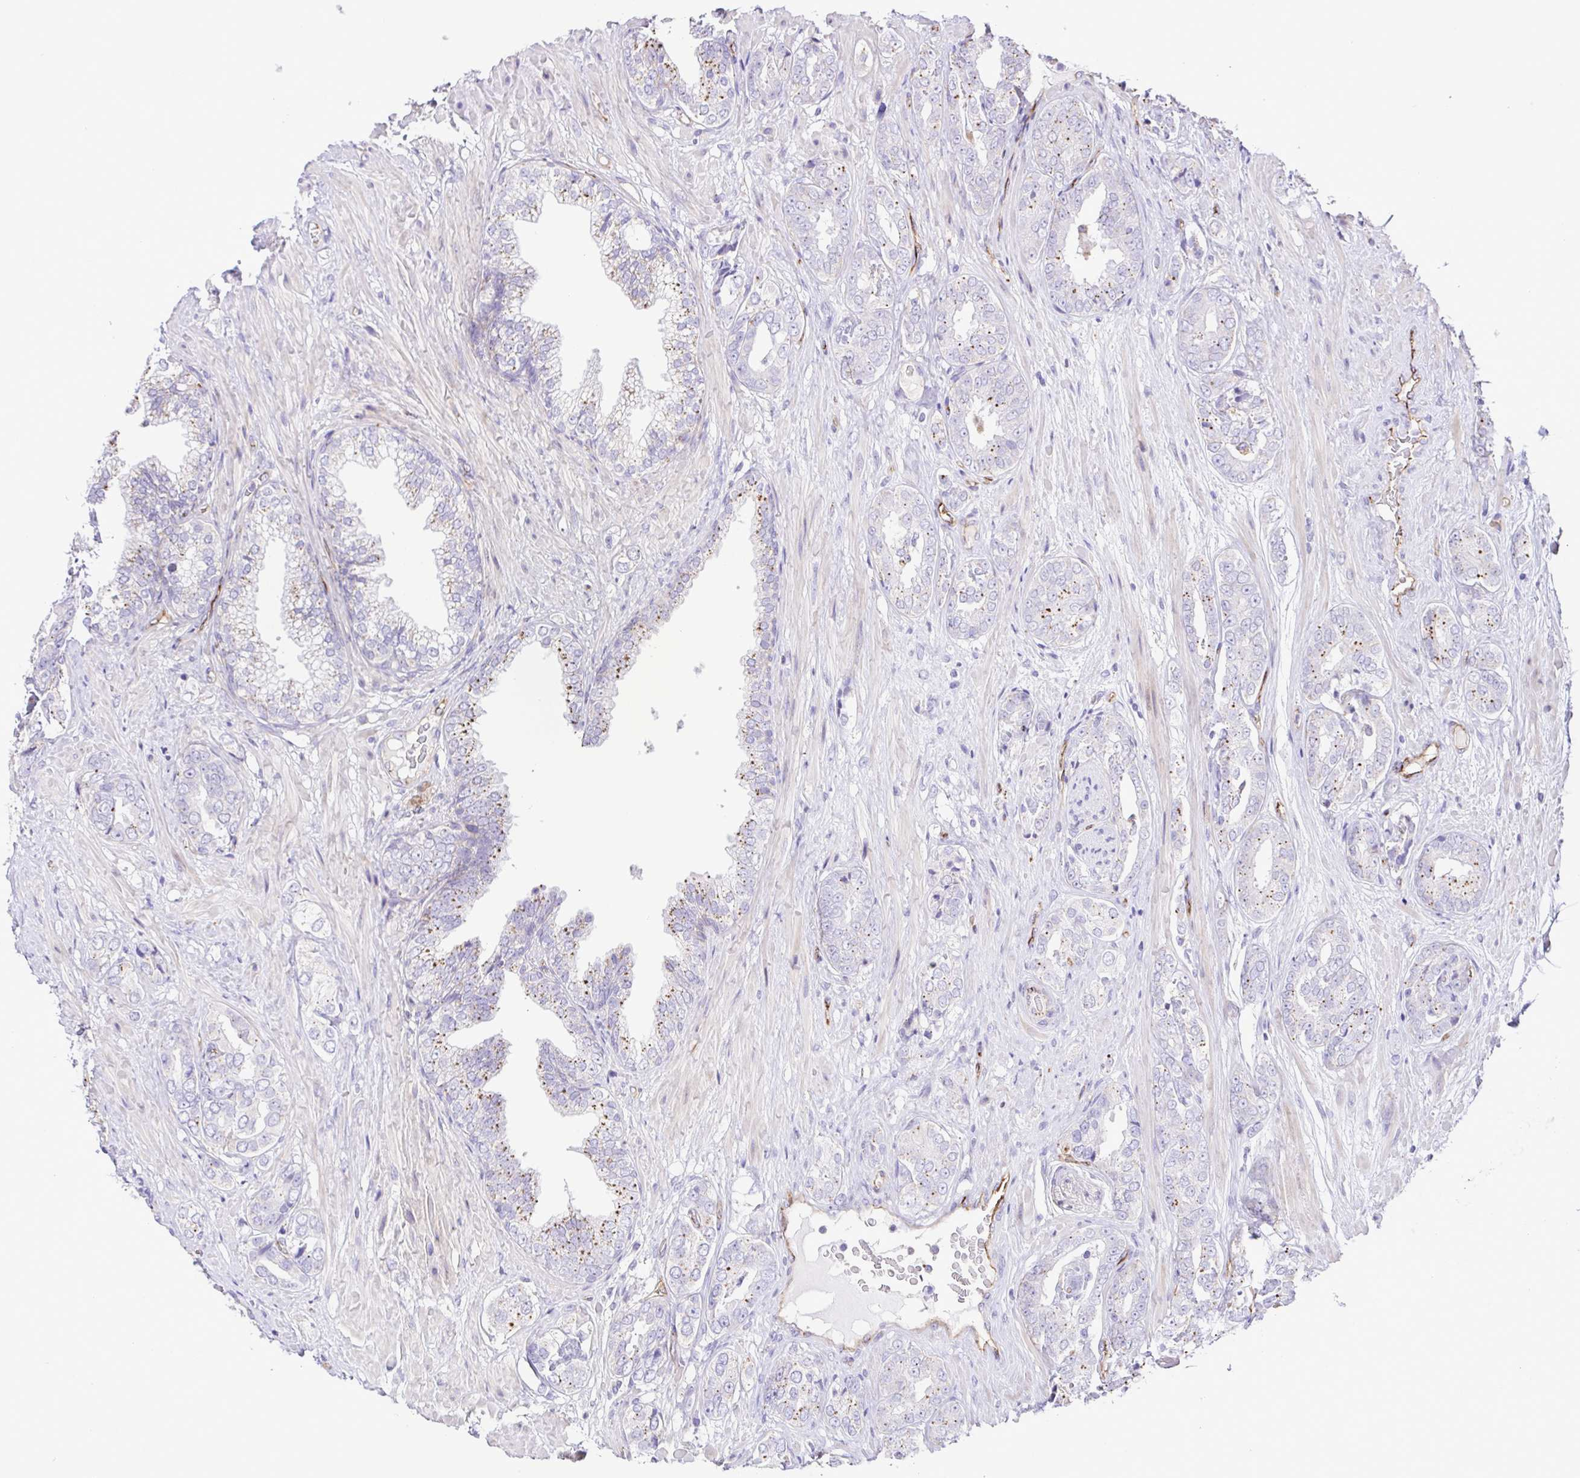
{"staining": {"intensity": "moderate", "quantity": "<25%", "location": "cytoplasmic/membranous"}, "tissue": "prostate cancer", "cell_type": "Tumor cells", "image_type": "cancer", "snomed": [{"axis": "morphology", "description": "Adenocarcinoma, High grade"}, {"axis": "topography", "description": "Prostate"}], "caption": "Immunohistochemical staining of human prostate cancer reveals low levels of moderate cytoplasmic/membranous positivity in about <25% of tumor cells. (Stains: DAB (3,3'-diaminobenzidine) in brown, nuclei in blue, Microscopy: brightfield microscopy at high magnification).", "gene": "FLT1", "patient": {"sex": "male", "age": 71}}